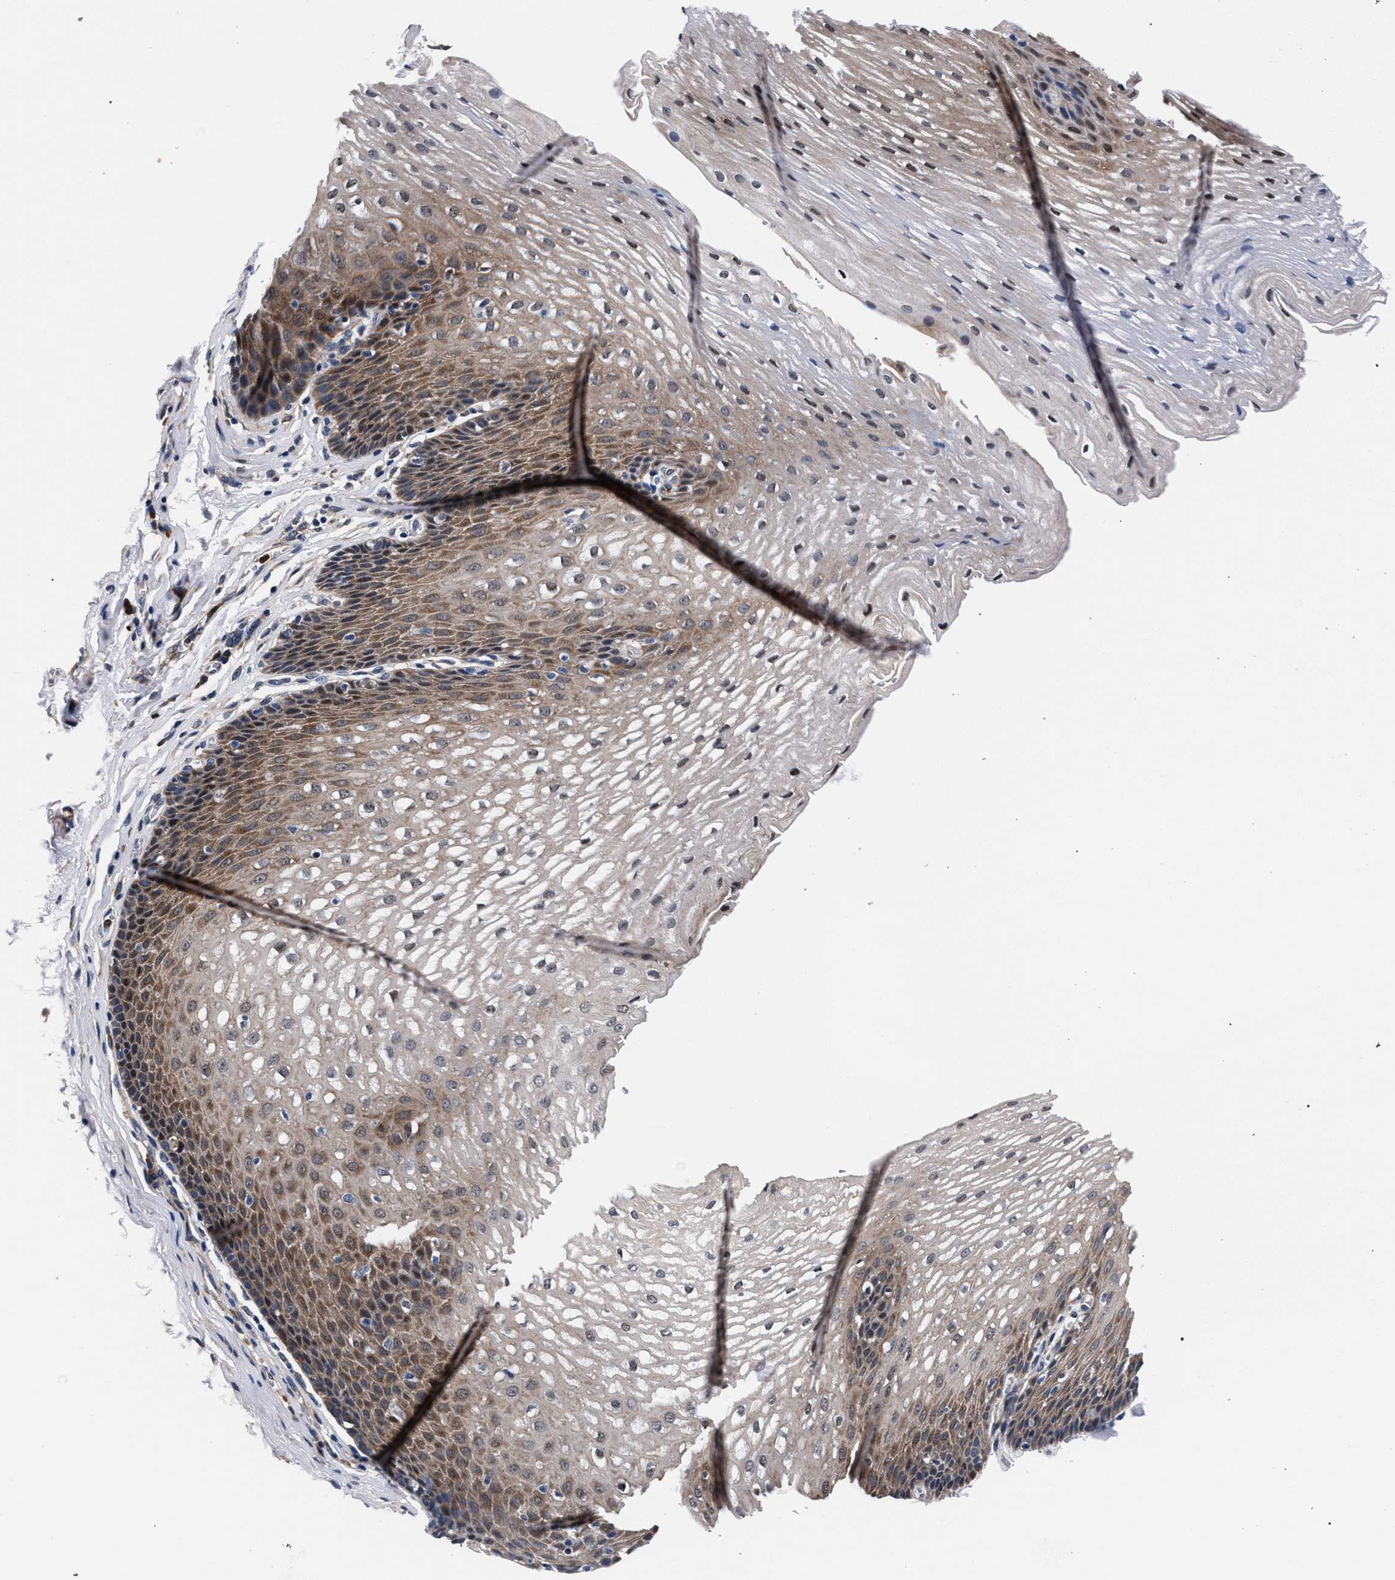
{"staining": {"intensity": "moderate", "quantity": "25%-75%", "location": "cytoplasmic/membranous"}, "tissue": "esophagus", "cell_type": "Squamous epithelial cells", "image_type": "normal", "snomed": [{"axis": "morphology", "description": "Normal tissue, NOS"}, {"axis": "topography", "description": "Esophagus"}], "caption": "Esophagus stained with a brown dye exhibits moderate cytoplasmic/membranous positive positivity in about 25%-75% of squamous epithelial cells.", "gene": "ZNF462", "patient": {"sex": "male", "age": 48}}